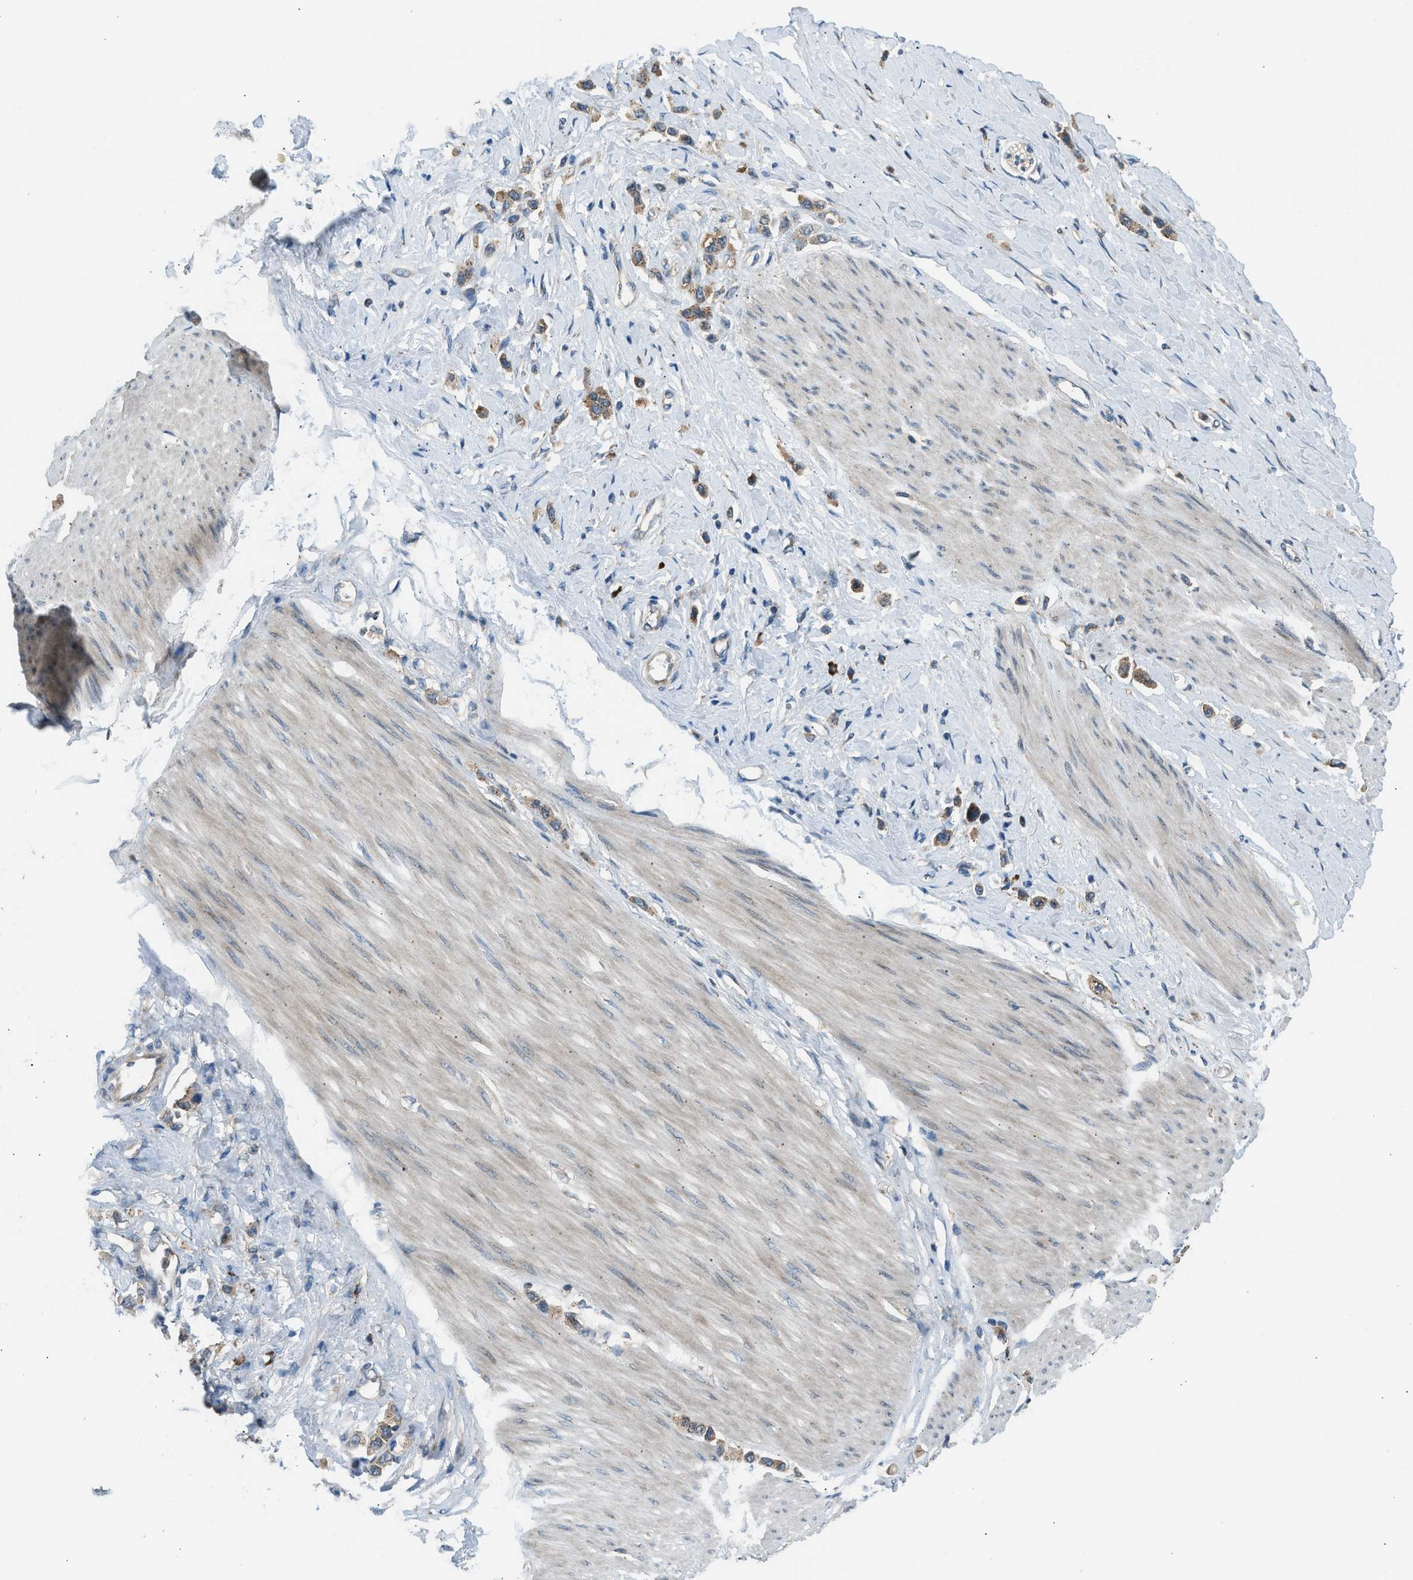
{"staining": {"intensity": "moderate", "quantity": ">75%", "location": "cytoplasmic/membranous"}, "tissue": "stomach cancer", "cell_type": "Tumor cells", "image_type": "cancer", "snomed": [{"axis": "morphology", "description": "Adenocarcinoma, NOS"}, {"axis": "topography", "description": "Stomach"}], "caption": "IHC of human adenocarcinoma (stomach) displays medium levels of moderate cytoplasmic/membranous expression in approximately >75% of tumor cells. (DAB IHC with brightfield microscopy, high magnification).", "gene": "EDARADD", "patient": {"sex": "female", "age": 65}}